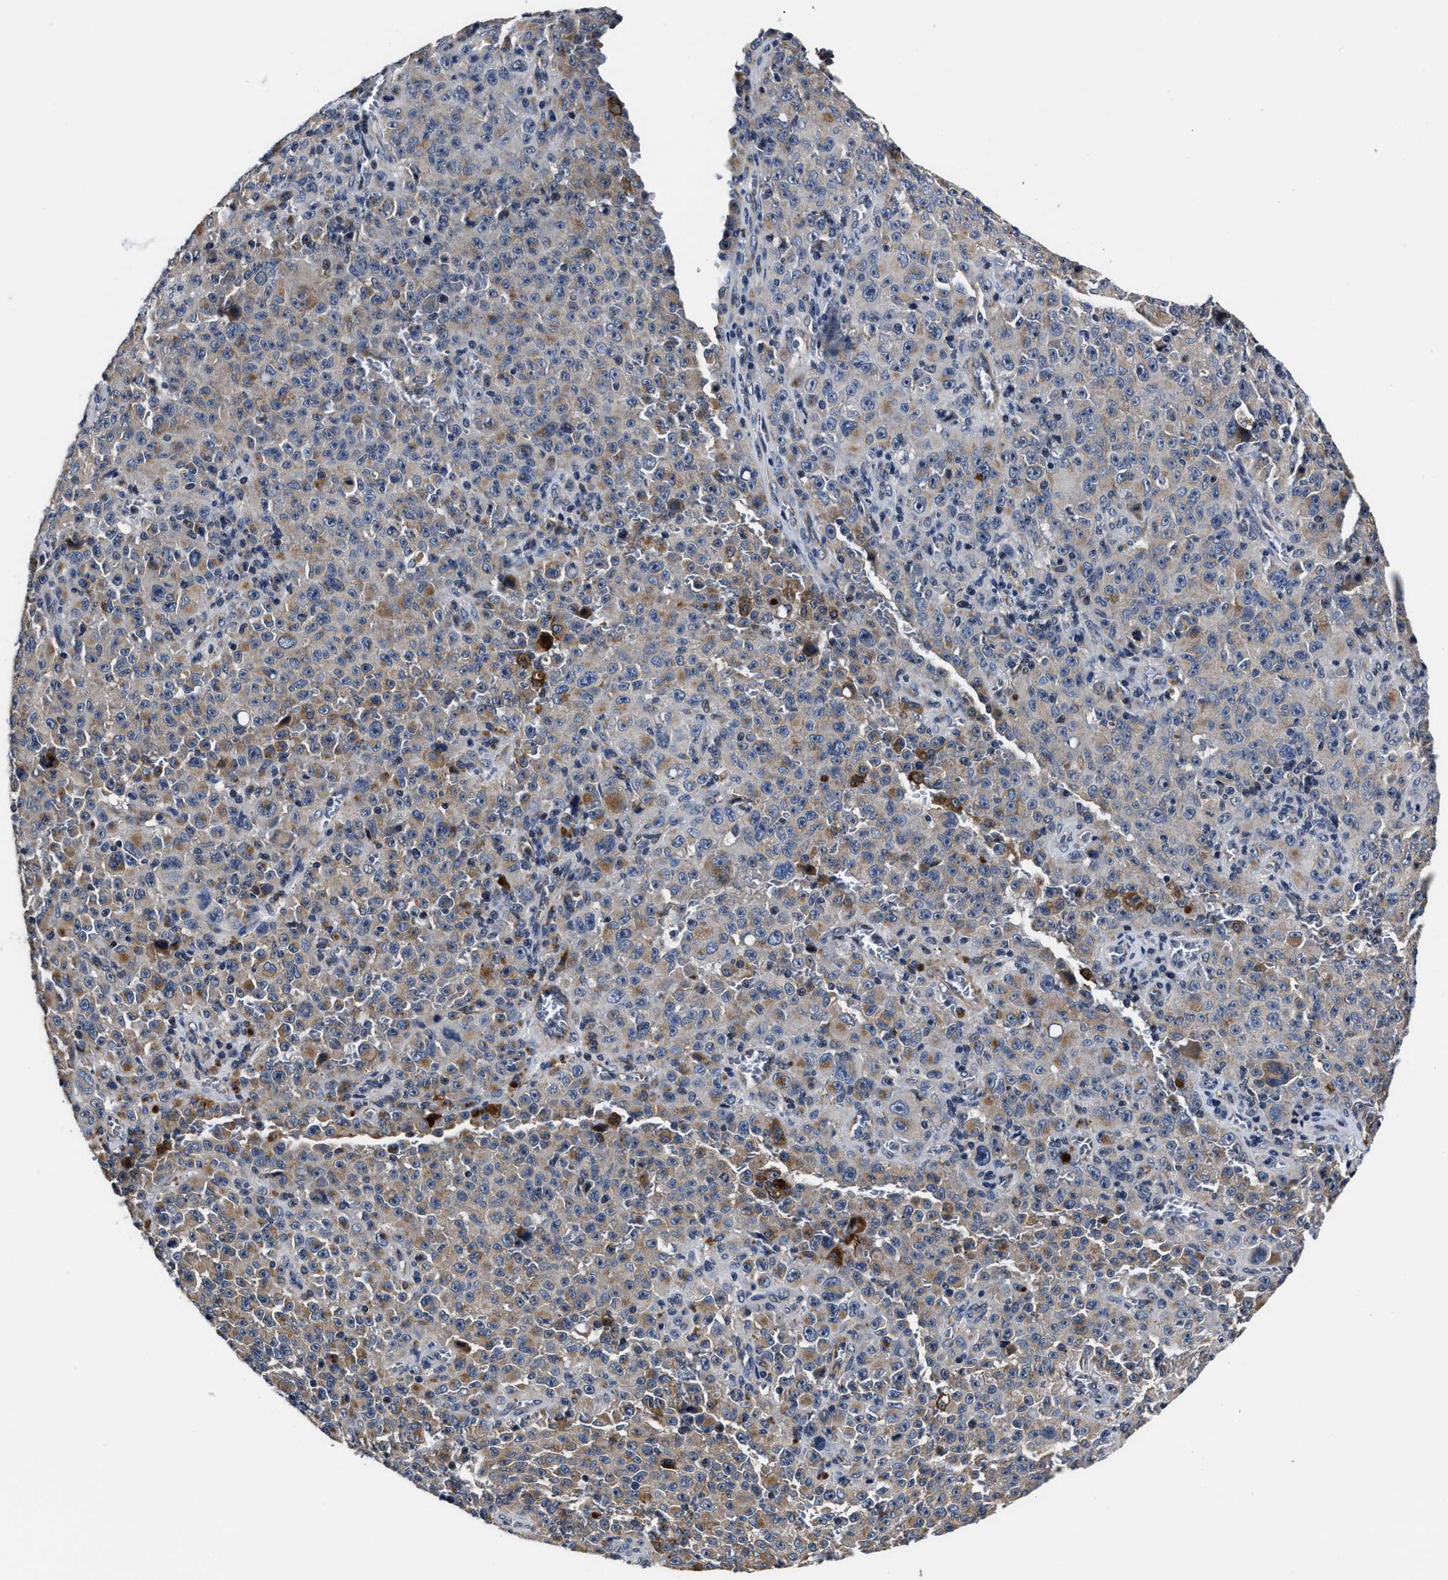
{"staining": {"intensity": "weak", "quantity": "25%-75%", "location": "cytoplasmic/membranous"}, "tissue": "melanoma", "cell_type": "Tumor cells", "image_type": "cancer", "snomed": [{"axis": "morphology", "description": "Malignant melanoma, NOS"}, {"axis": "topography", "description": "Skin"}], "caption": "Tumor cells show low levels of weak cytoplasmic/membranous positivity in approximately 25%-75% of cells in malignant melanoma.", "gene": "RSBN1L", "patient": {"sex": "female", "age": 82}}